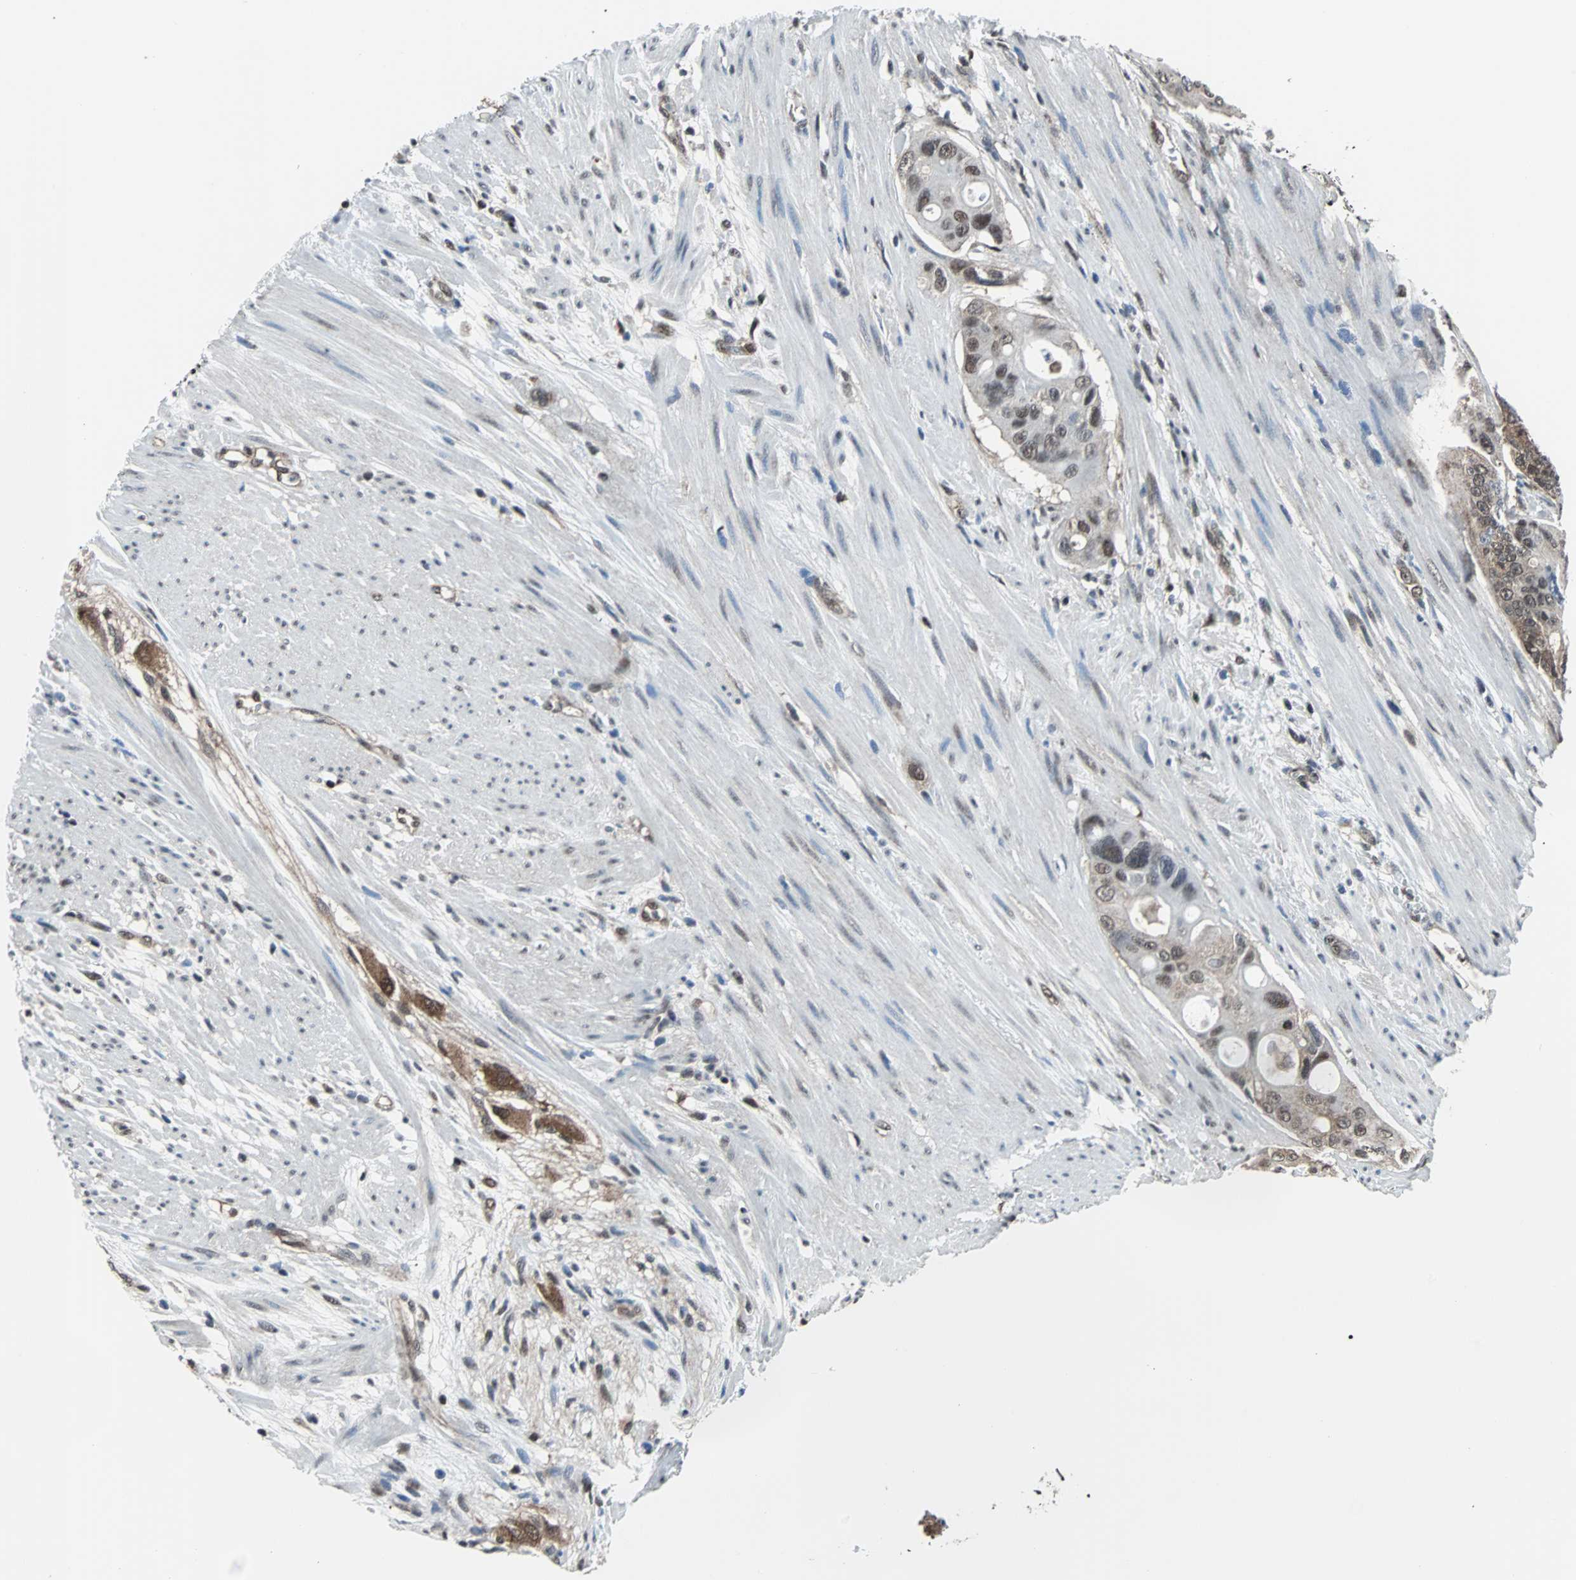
{"staining": {"intensity": "moderate", "quantity": ">75%", "location": "cytoplasmic/membranous"}, "tissue": "colorectal cancer", "cell_type": "Tumor cells", "image_type": "cancer", "snomed": [{"axis": "morphology", "description": "Adenocarcinoma, NOS"}, {"axis": "topography", "description": "Colon"}], "caption": "A micrograph of colorectal cancer (adenocarcinoma) stained for a protein shows moderate cytoplasmic/membranous brown staining in tumor cells.", "gene": "VCP", "patient": {"sex": "female", "age": 57}}